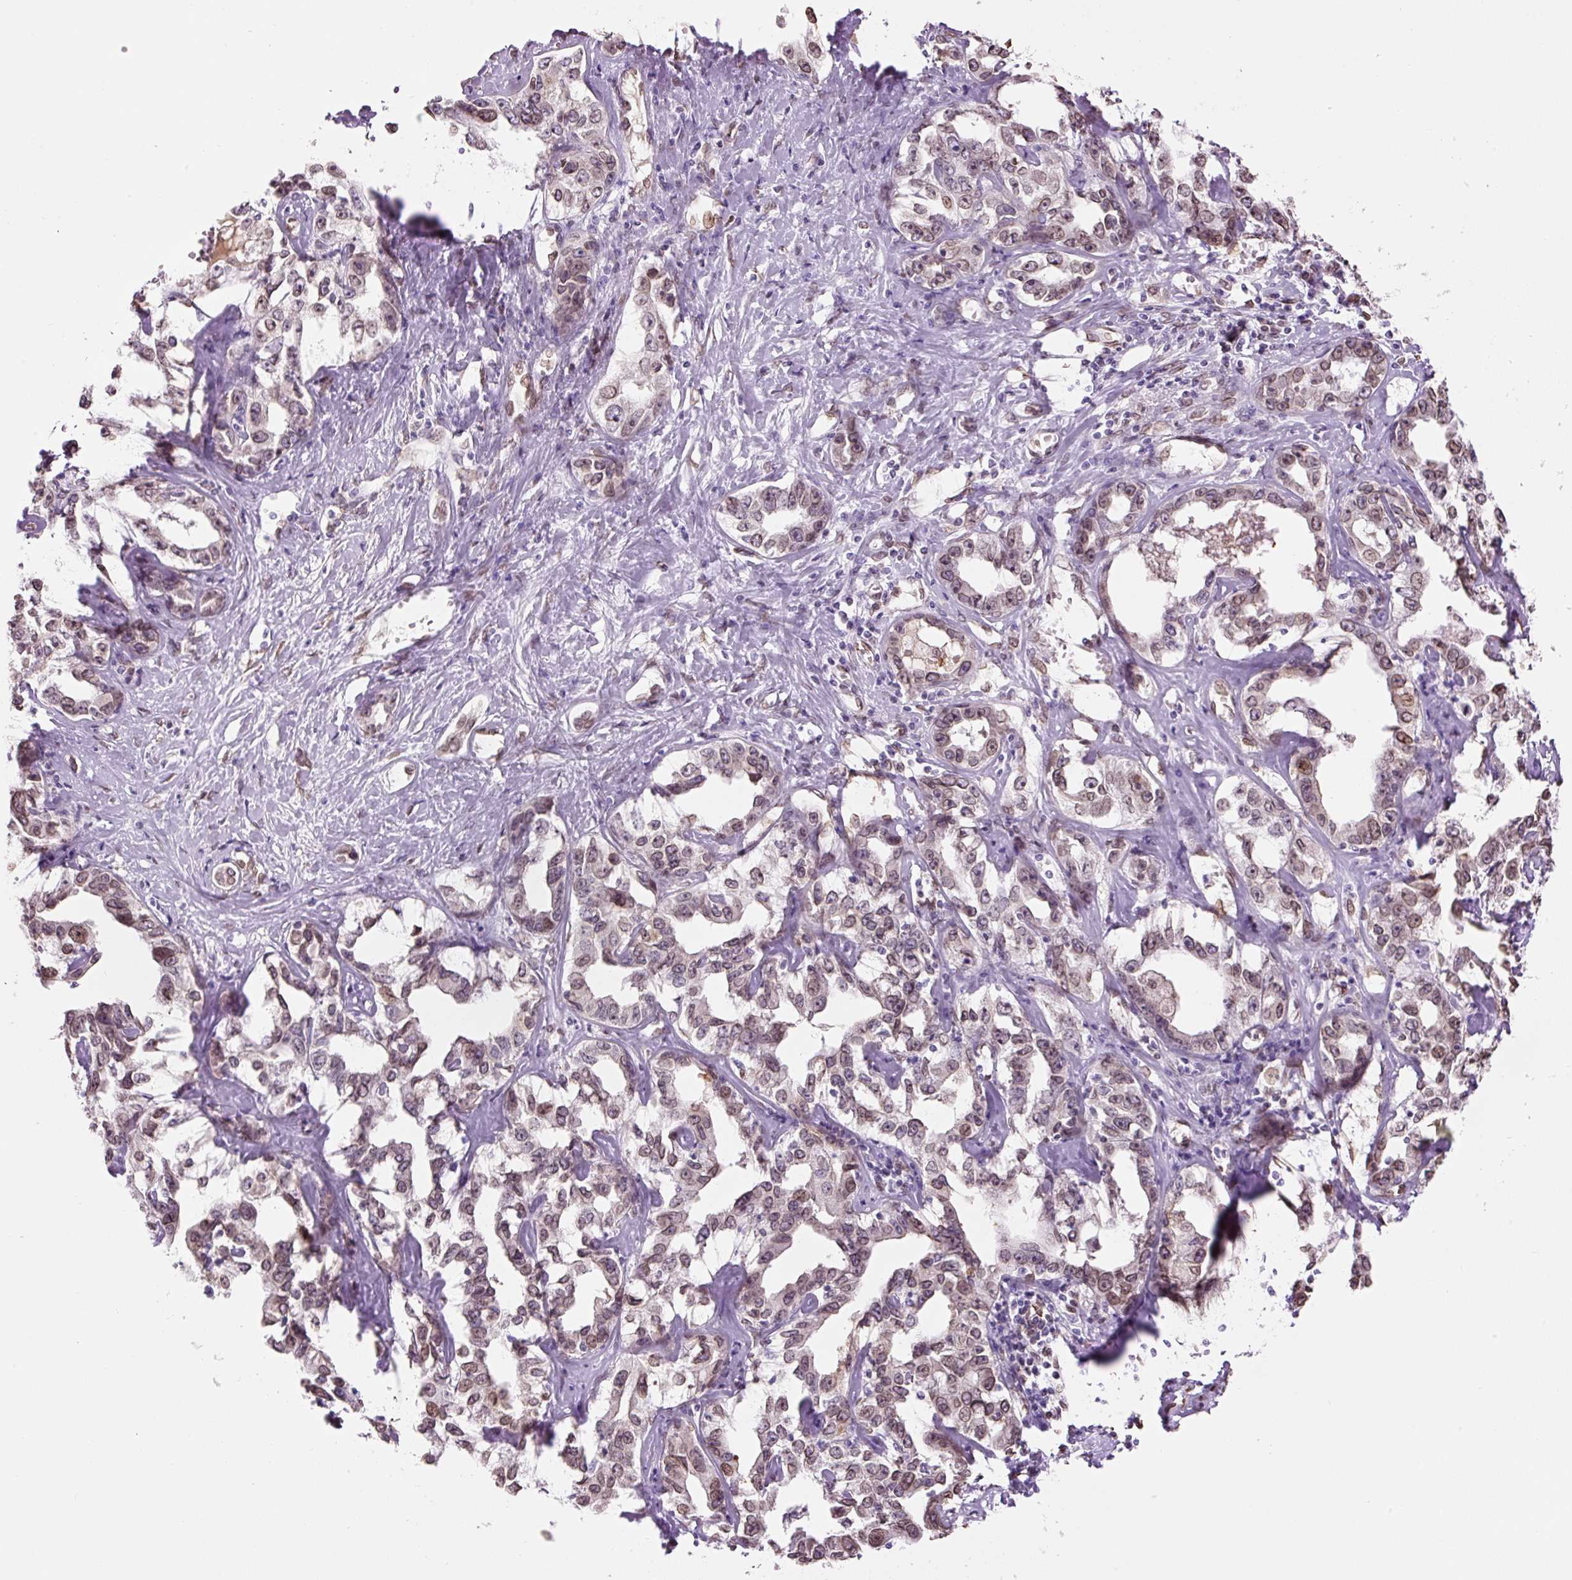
{"staining": {"intensity": "weak", "quantity": ">75%", "location": "cytoplasmic/membranous,nuclear"}, "tissue": "liver cancer", "cell_type": "Tumor cells", "image_type": "cancer", "snomed": [{"axis": "morphology", "description": "Cholangiocarcinoma"}, {"axis": "topography", "description": "Liver"}], "caption": "This is an image of immunohistochemistry staining of cholangiocarcinoma (liver), which shows weak expression in the cytoplasmic/membranous and nuclear of tumor cells.", "gene": "ZNF224", "patient": {"sex": "male", "age": 59}}